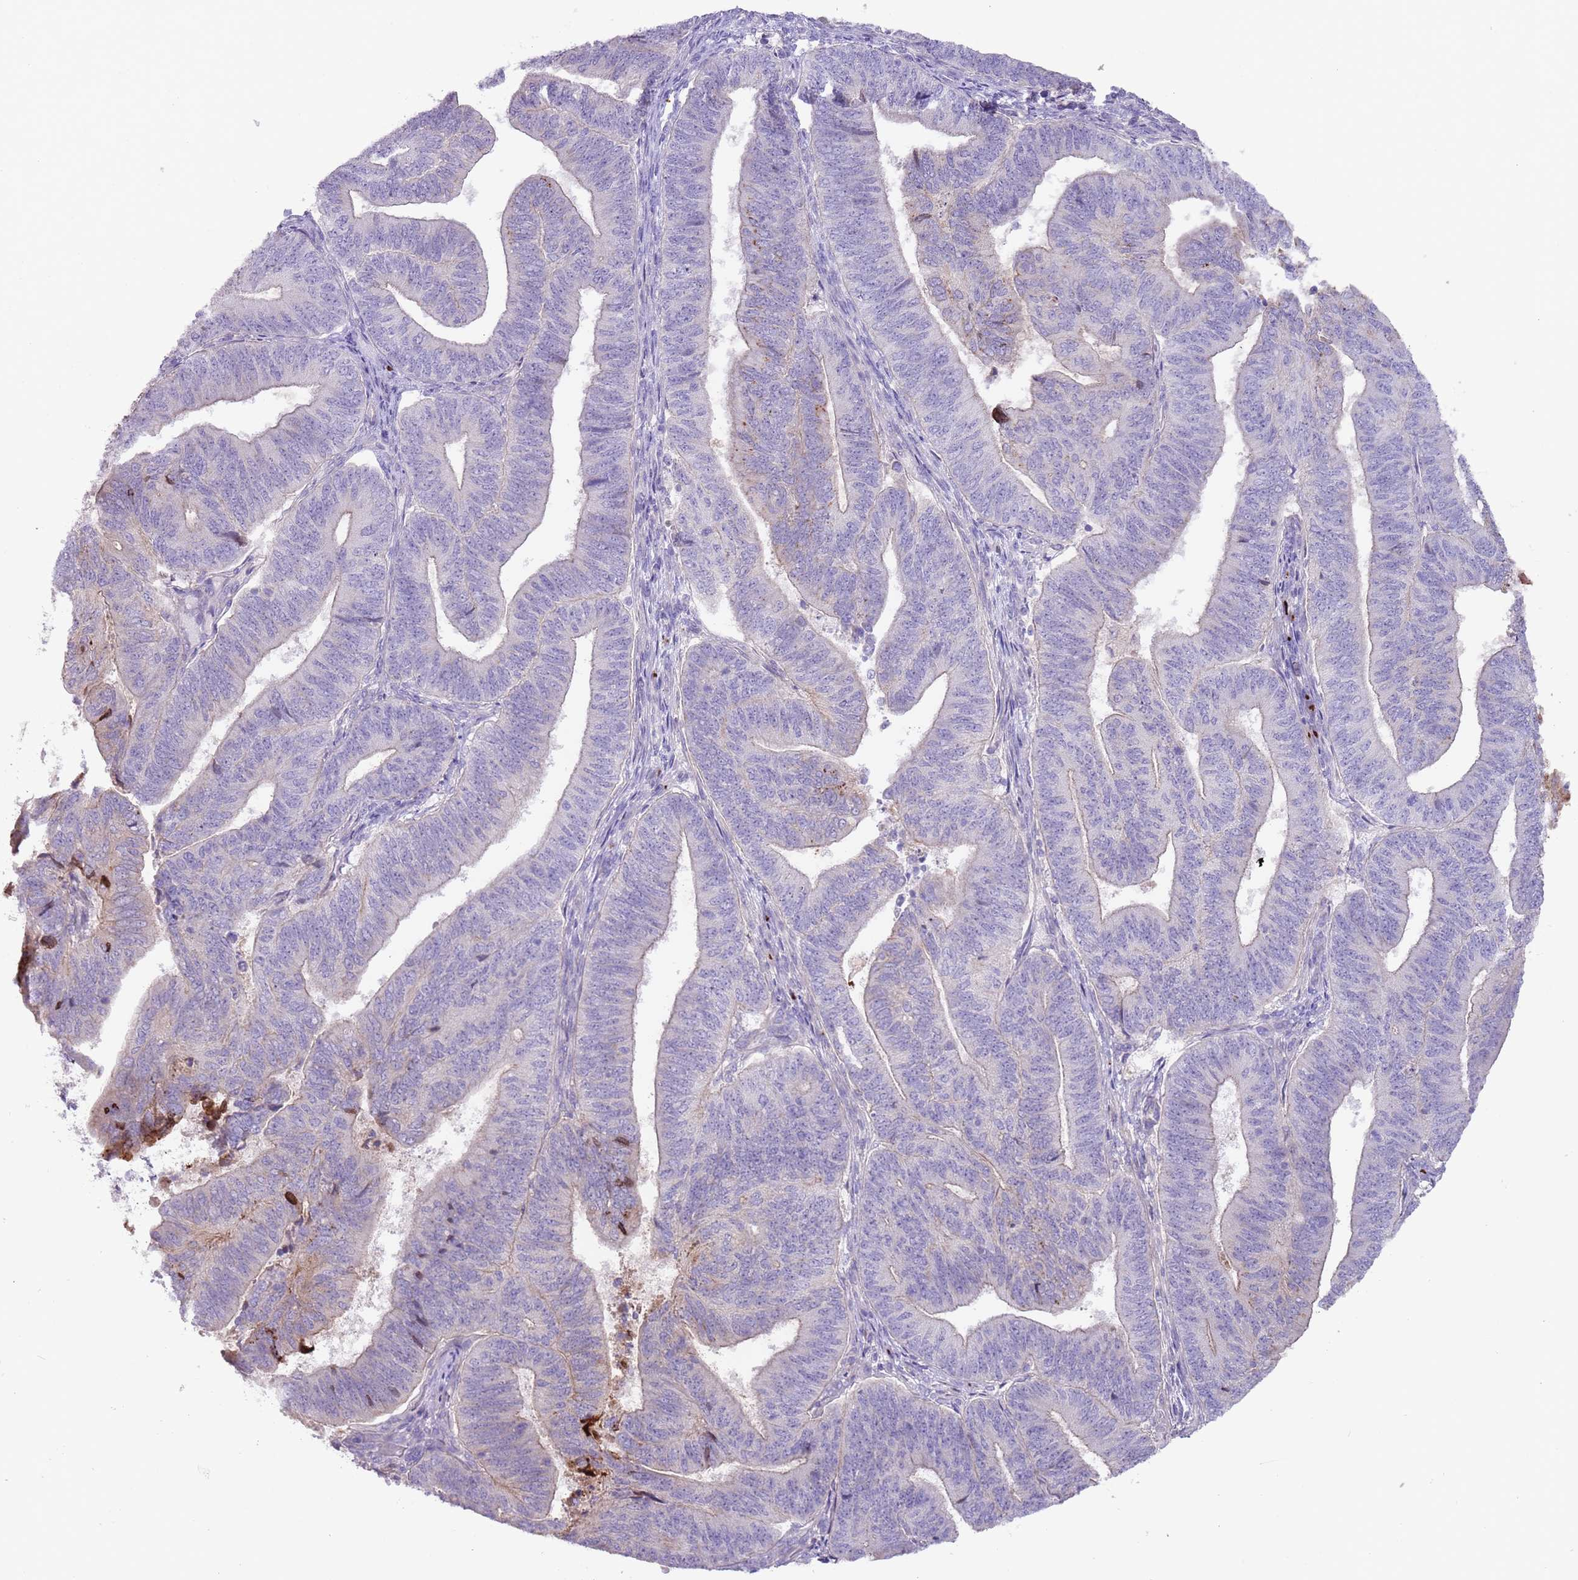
{"staining": {"intensity": "moderate", "quantity": "<25%", "location": "cytoplasmic/membranous"}, "tissue": "endometrial cancer", "cell_type": "Tumor cells", "image_type": "cancer", "snomed": [{"axis": "morphology", "description": "Adenocarcinoma, NOS"}, {"axis": "topography", "description": "Endometrium"}], "caption": "Immunohistochemistry (IHC) of human adenocarcinoma (endometrial) exhibits low levels of moderate cytoplasmic/membranous positivity in approximately <25% of tumor cells.", "gene": "C2CD3", "patient": {"sex": "female", "age": 70}}